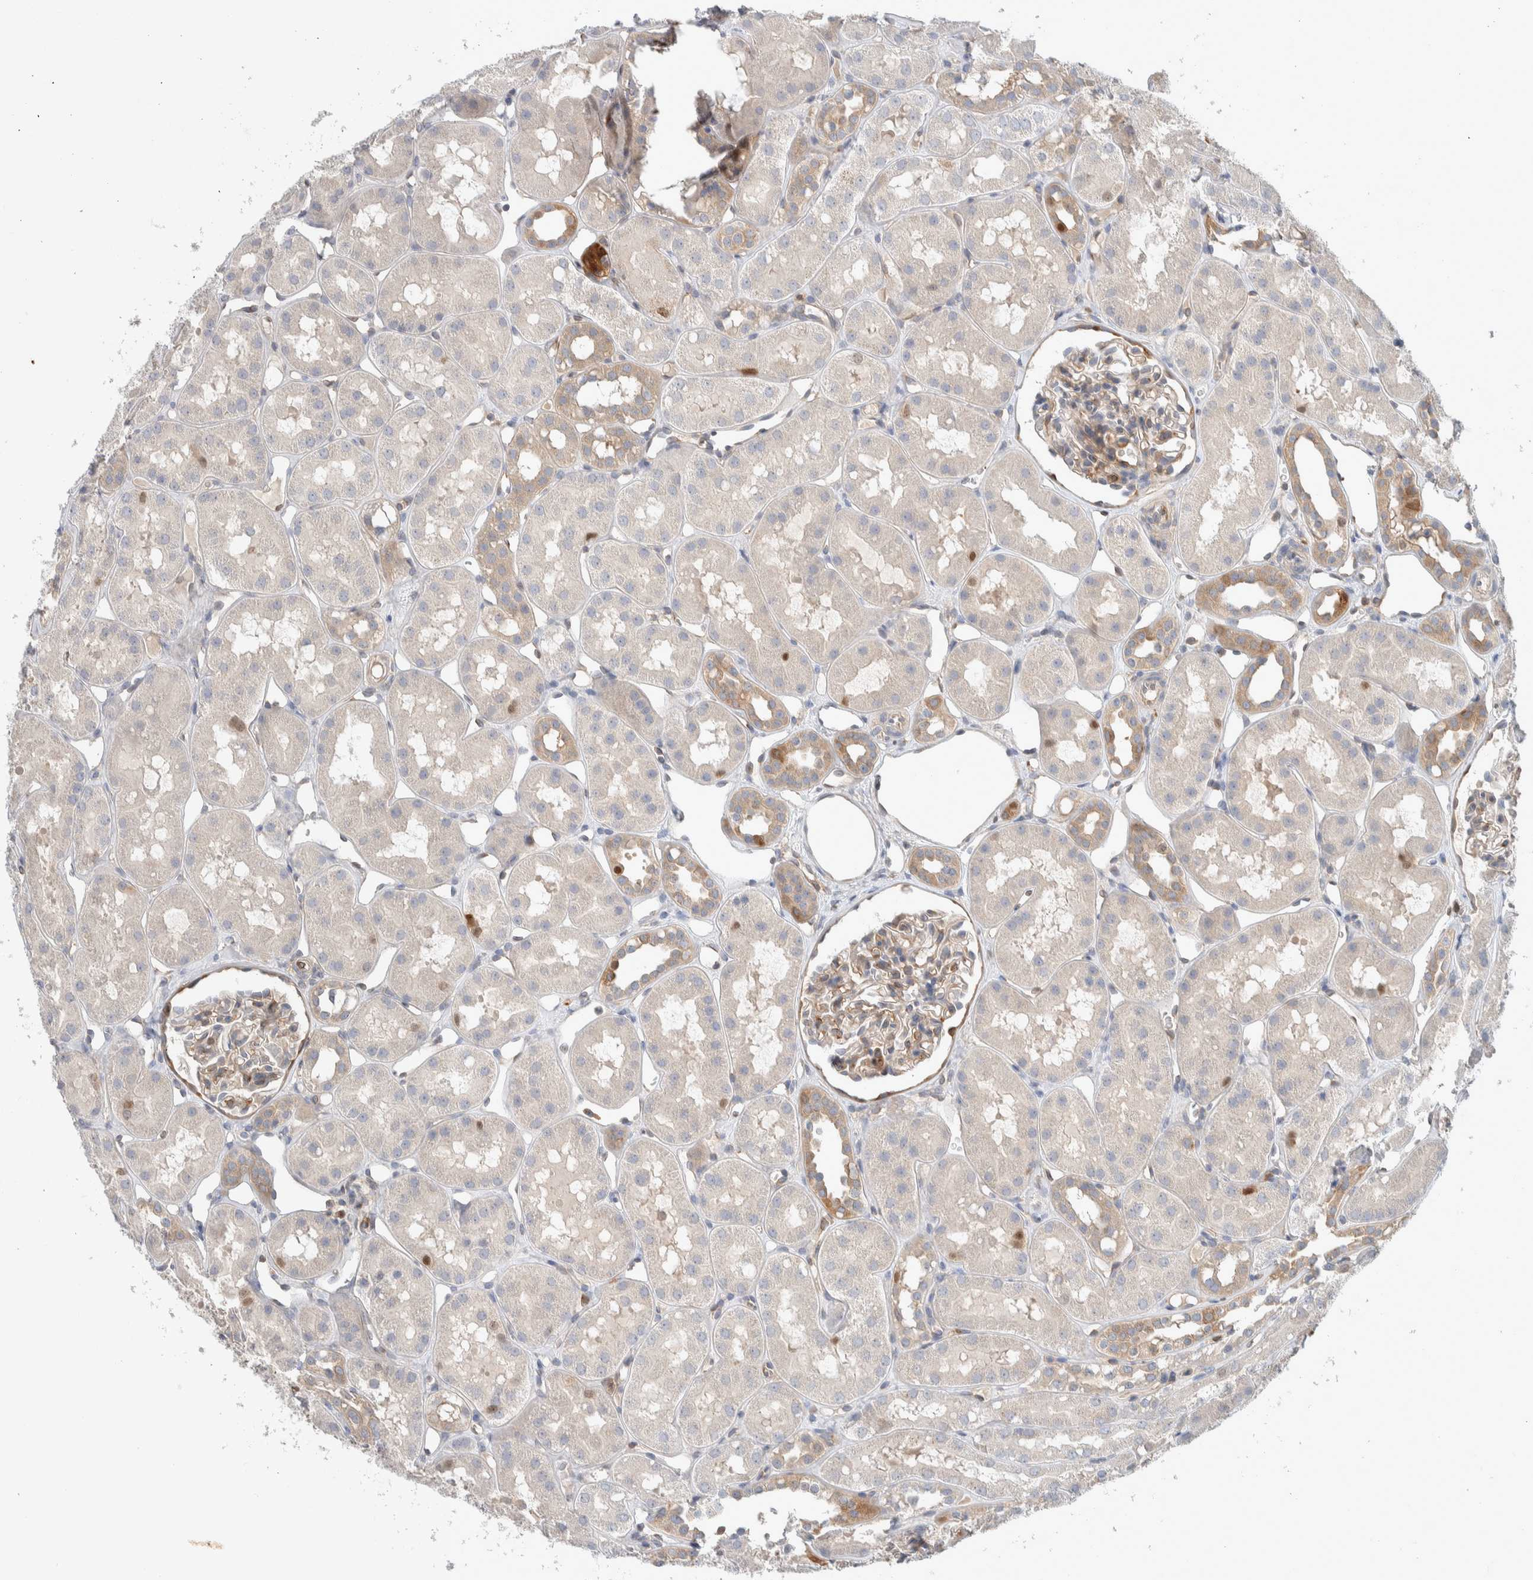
{"staining": {"intensity": "weak", "quantity": "<25%", "location": "cytoplasmic/membranous"}, "tissue": "kidney", "cell_type": "Cells in glomeruli", "image_type": "normal", "snomed": [{"axis": "morphology", "description": "Normal tissue, NOS"}, {"axis": "topography", "description": "Kidney"}], "caption": "An IHC image of unremarkable kidney is shown. There is no staining in cells in glomeruli of kidney. (DAB IHC with hematoxylin counter stain).", "gene": "NFKB2", "patient": {"sex": "male", "age": 16}}